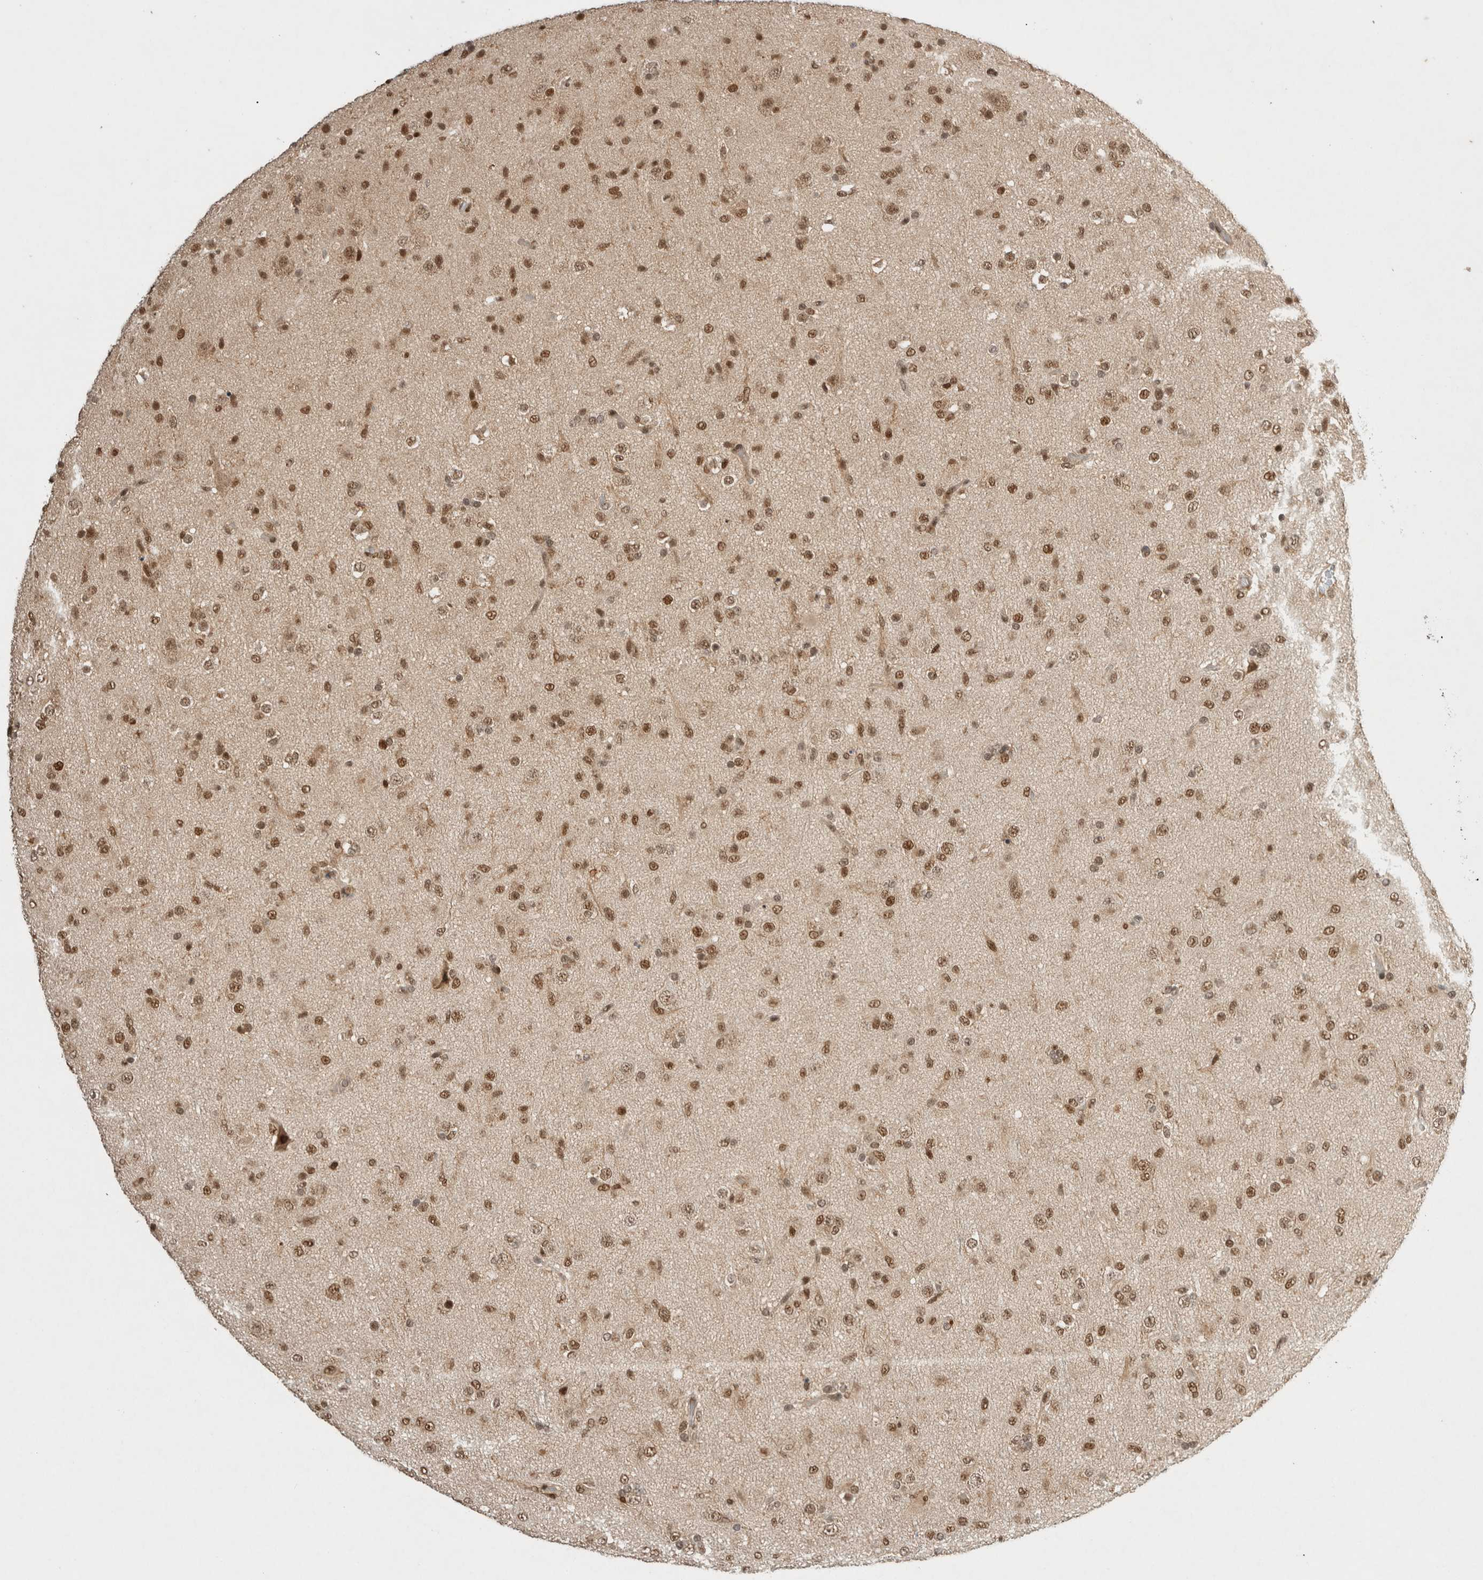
{"staining": {"intensity": "moderate", "quantity": ">75%", "location": "nuclear"}, "tissue": "glioma", "cell_type": "Tumor cells", "image_type": "cancer", "snomed": [{"axis": "morphology", "description": "Glioma, malignant, Low grade"}, {"axis": "topography", "description": "Brain"}], "caption": "Immunohistochemistry (IHC) histopathology image of neoplastic tissue: human malignant low-grade glioma stained using immunohistochemistry (IHC) exhibits medium levels of moderate protein expression localized specifically in the nuclear of tumor cells, appearing as a nuclear brown color.", "gene": "SNRNP40", "patient": {"sex": "male", "age": 65}}